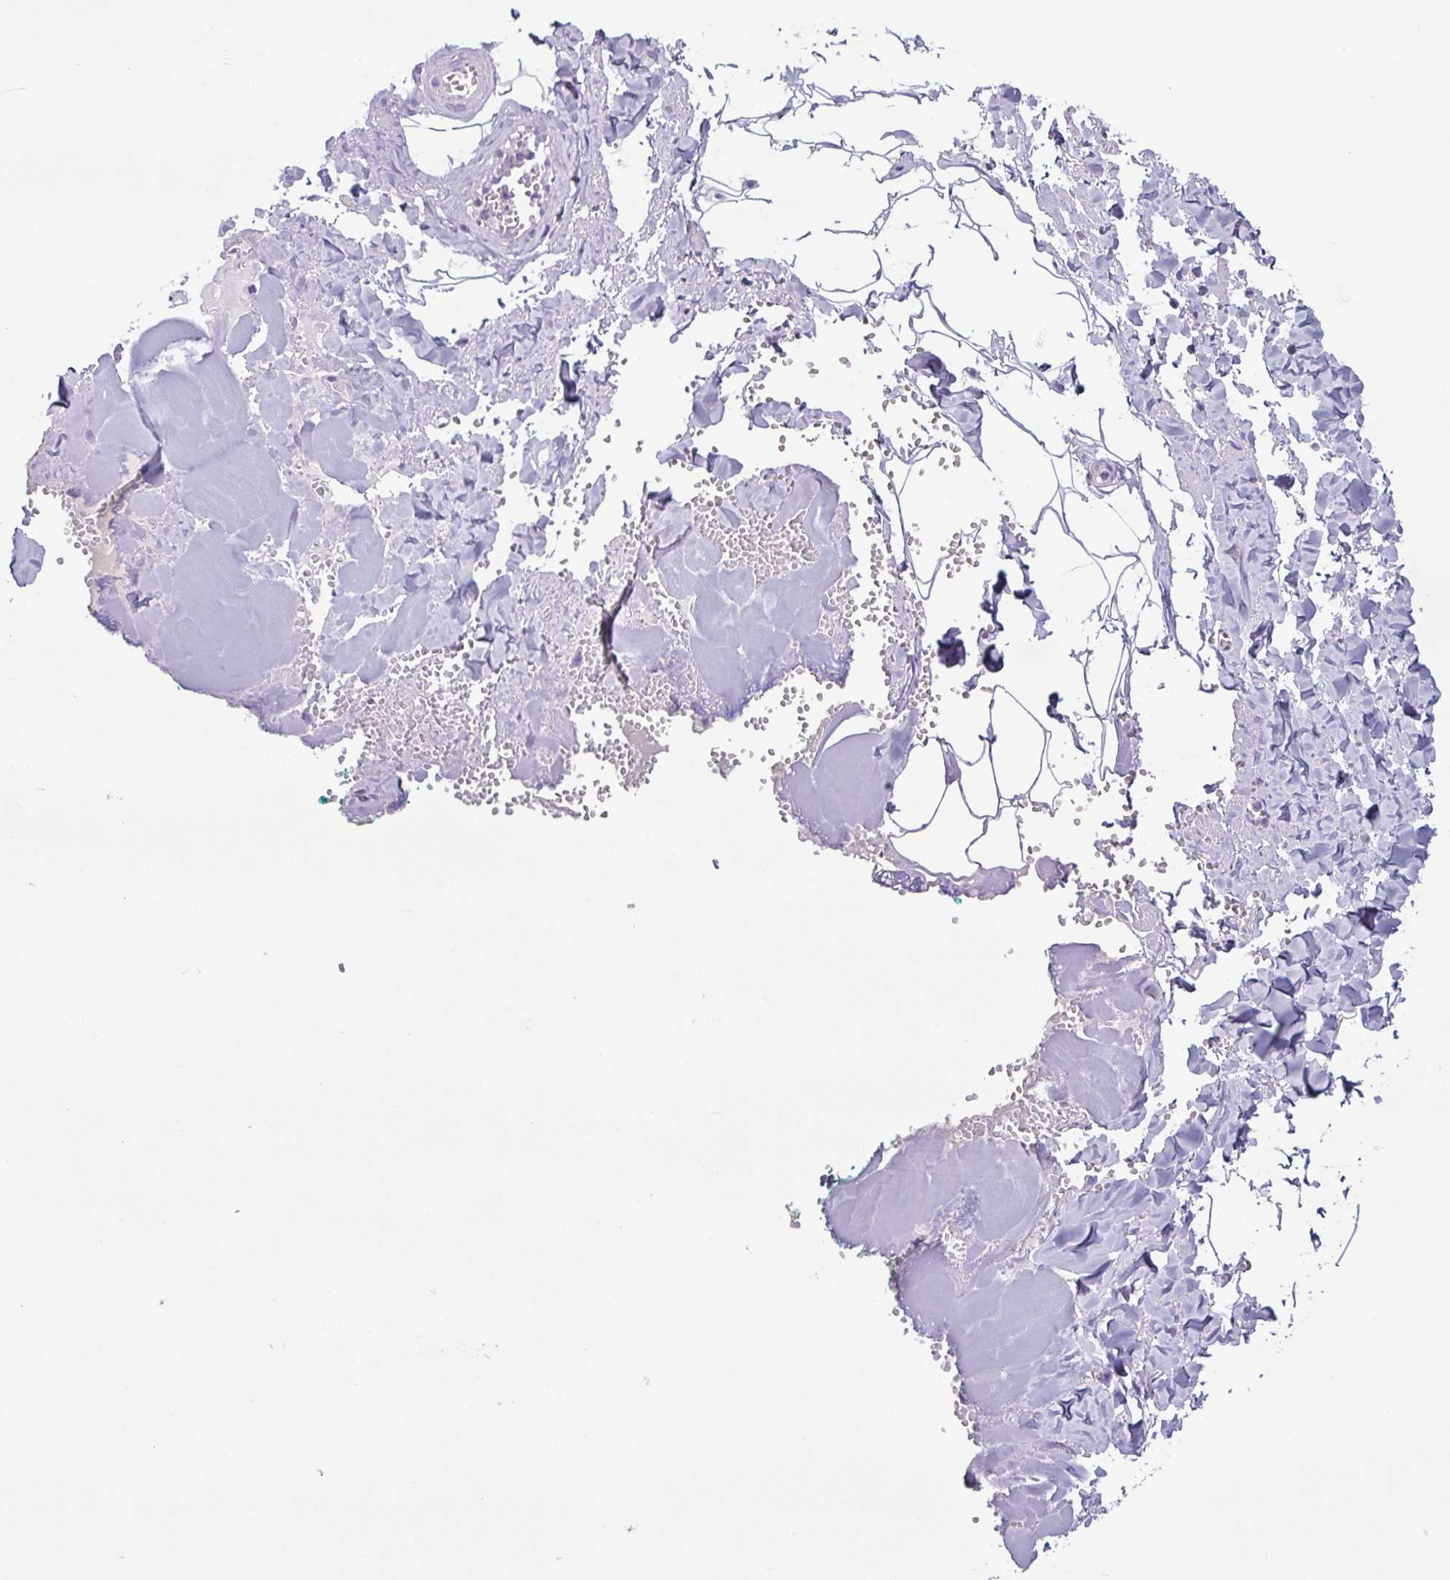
{"staining": {"intensity": "negative", "quantity": "none", "location": "none"}, "tissue": "adipose tissue", "cell_type": "Adipocytes", "image_type": "normal", "snomed": [{"axis": "morphology", "description": "Normal tissue, NOS"}, {"axis": "topography", "description": "Vulva"}, {"axis": "topography", "description": "Peripheral nerve tissue"}], "caption": "This histopathology image is of unremarkable adipose tissue stained with immunohistochemistry (IHC) to label a protein in brown with the nuclei are counter-stained blue. There is no expression in adipocytes. (IHC, brightfield microscopy, high magnification).", "gene": "COL17A1", "patient": {"sex": "female", "age": 66}}